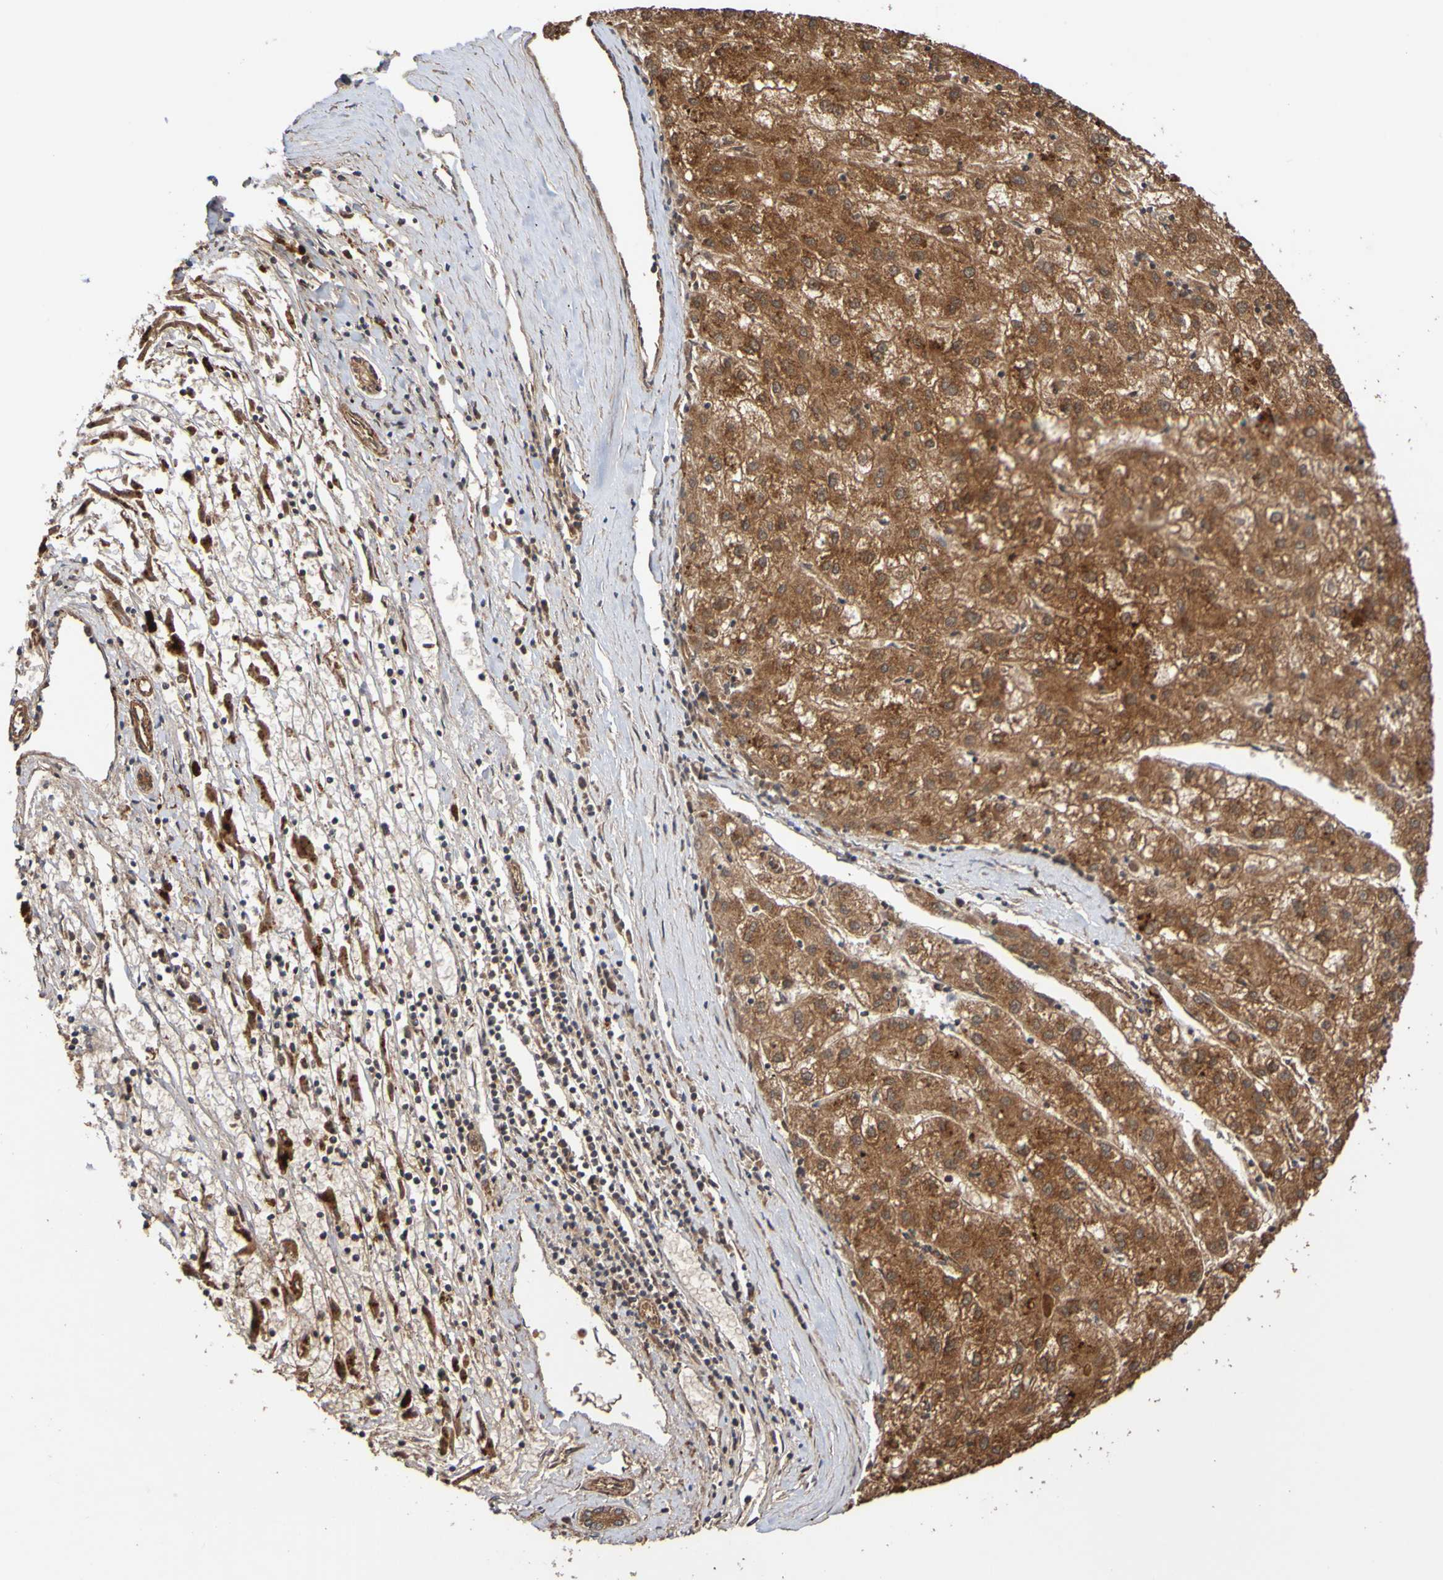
{"staining": {"intensity": "moderate", "quantity": ">75%", "location": "cytoplasmic/membranous"}, "tissue": "liver cancer", "cell_type": "Tumor cells", "image_type": "cancer", "snomed": [{"axis": "morphology", "description": "Carcinoma, Hepatocellular, NOS"}, {"axis": "topography", "description": "Liver"}], "caption": "Immunohistochemistry of human liver cancer (hepatocellular carcinoma) shows medium levels of moderate cytoplasmic/membranous staining in about >75% of tumor cells.", "gene": "UCN", "patient": {"sex": "male", "age": 72}}